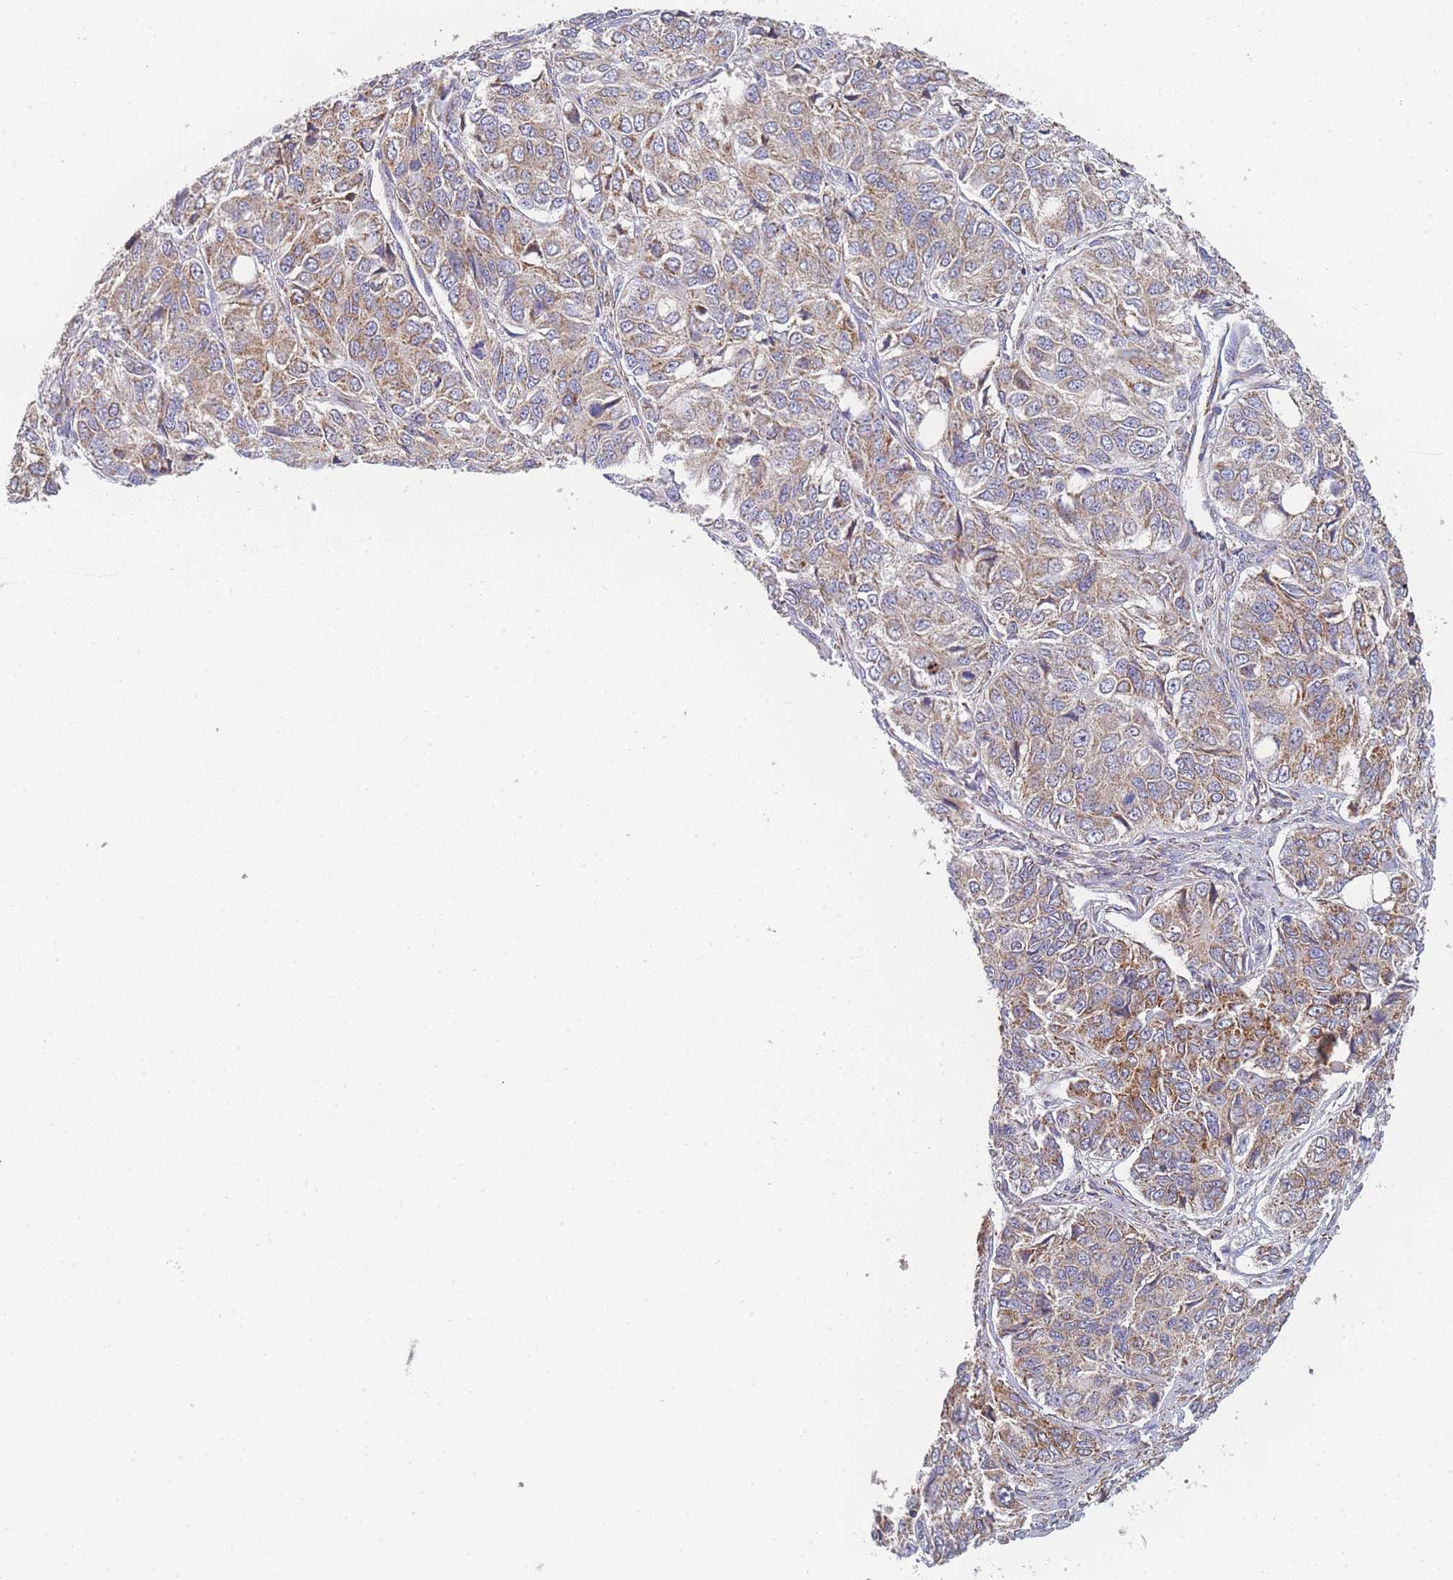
{"staining": {"intensity": "moderate", "quantity": ">75%", "location": "cytoplasmic/membranous"}, "tissue": "ovarian cancer", "cell_type": "Tumor cells", "image_type": "cancer", "snomed": [{"axis": "morphology", "description": "Carcinoma, endometroid"}, {"axis": "topography", "description": "Ovary"}], "caption": "This is an image of IHC staining of ovarian endometroid carcinoma, which shows moderate positivity in the cytoplasmic/membranous of tumor cells.", "gene": "MTRES1", "patient": {"sex": "female", "age": 51}}